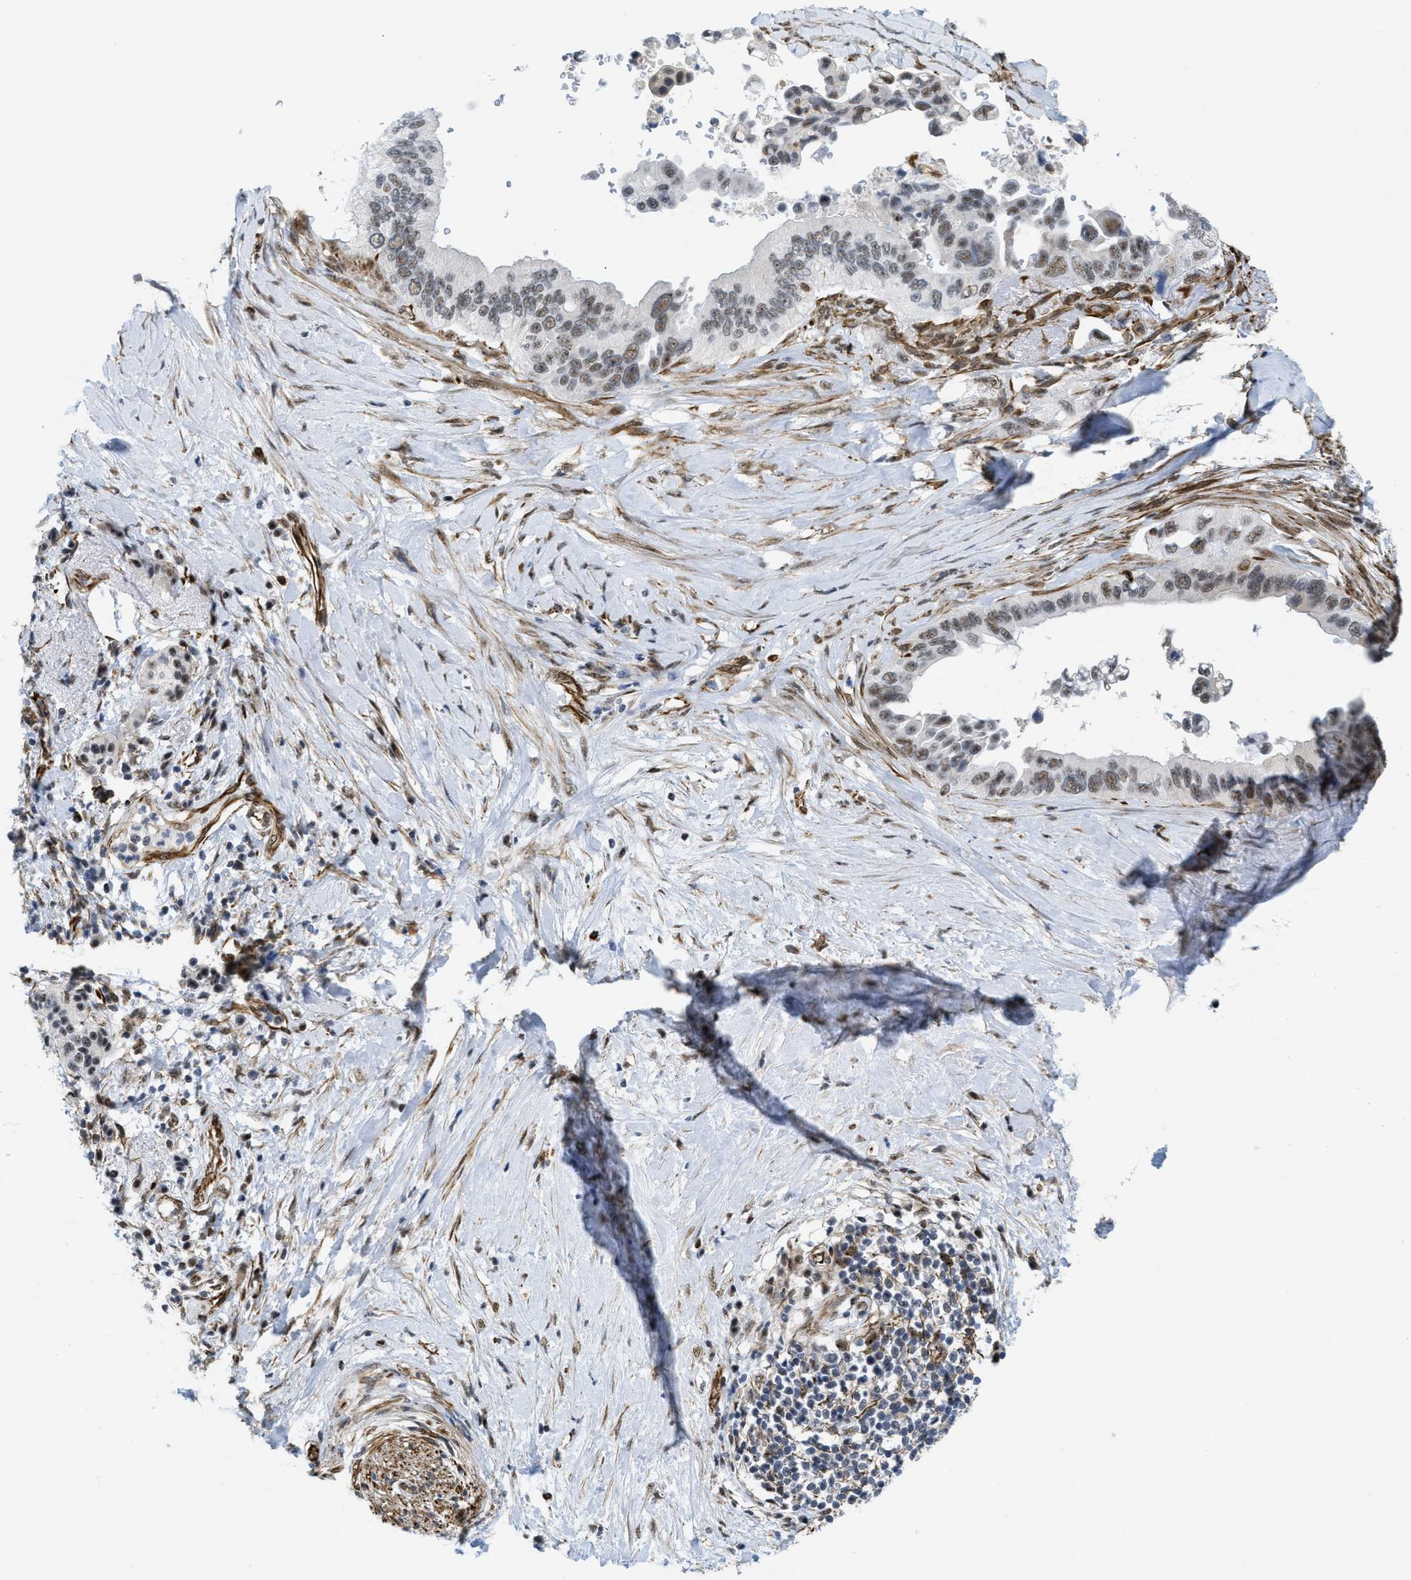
{"staining": {"intensity": "moderate", "quantity": ">75%", "location": "nuclear"}, "tissue": "pancreatic cancer", "cell_type": "Tumor cells", "image_type": "cancer", "snomed": [{"axis": "morphology", "description": "Adenocarcinoma, NOS"}, {"axis": "topography", "description": "Pancreas"}], "caption": "Protein analysis of pancreatic adenocarcinoma tissue shows moderate nuclear positivity in about >75% of tumor cells. (IHC, brightfield microscopy, high magnification).", "gene": "LRRC8B", "patient": {"sex": "female", "age": 56}}